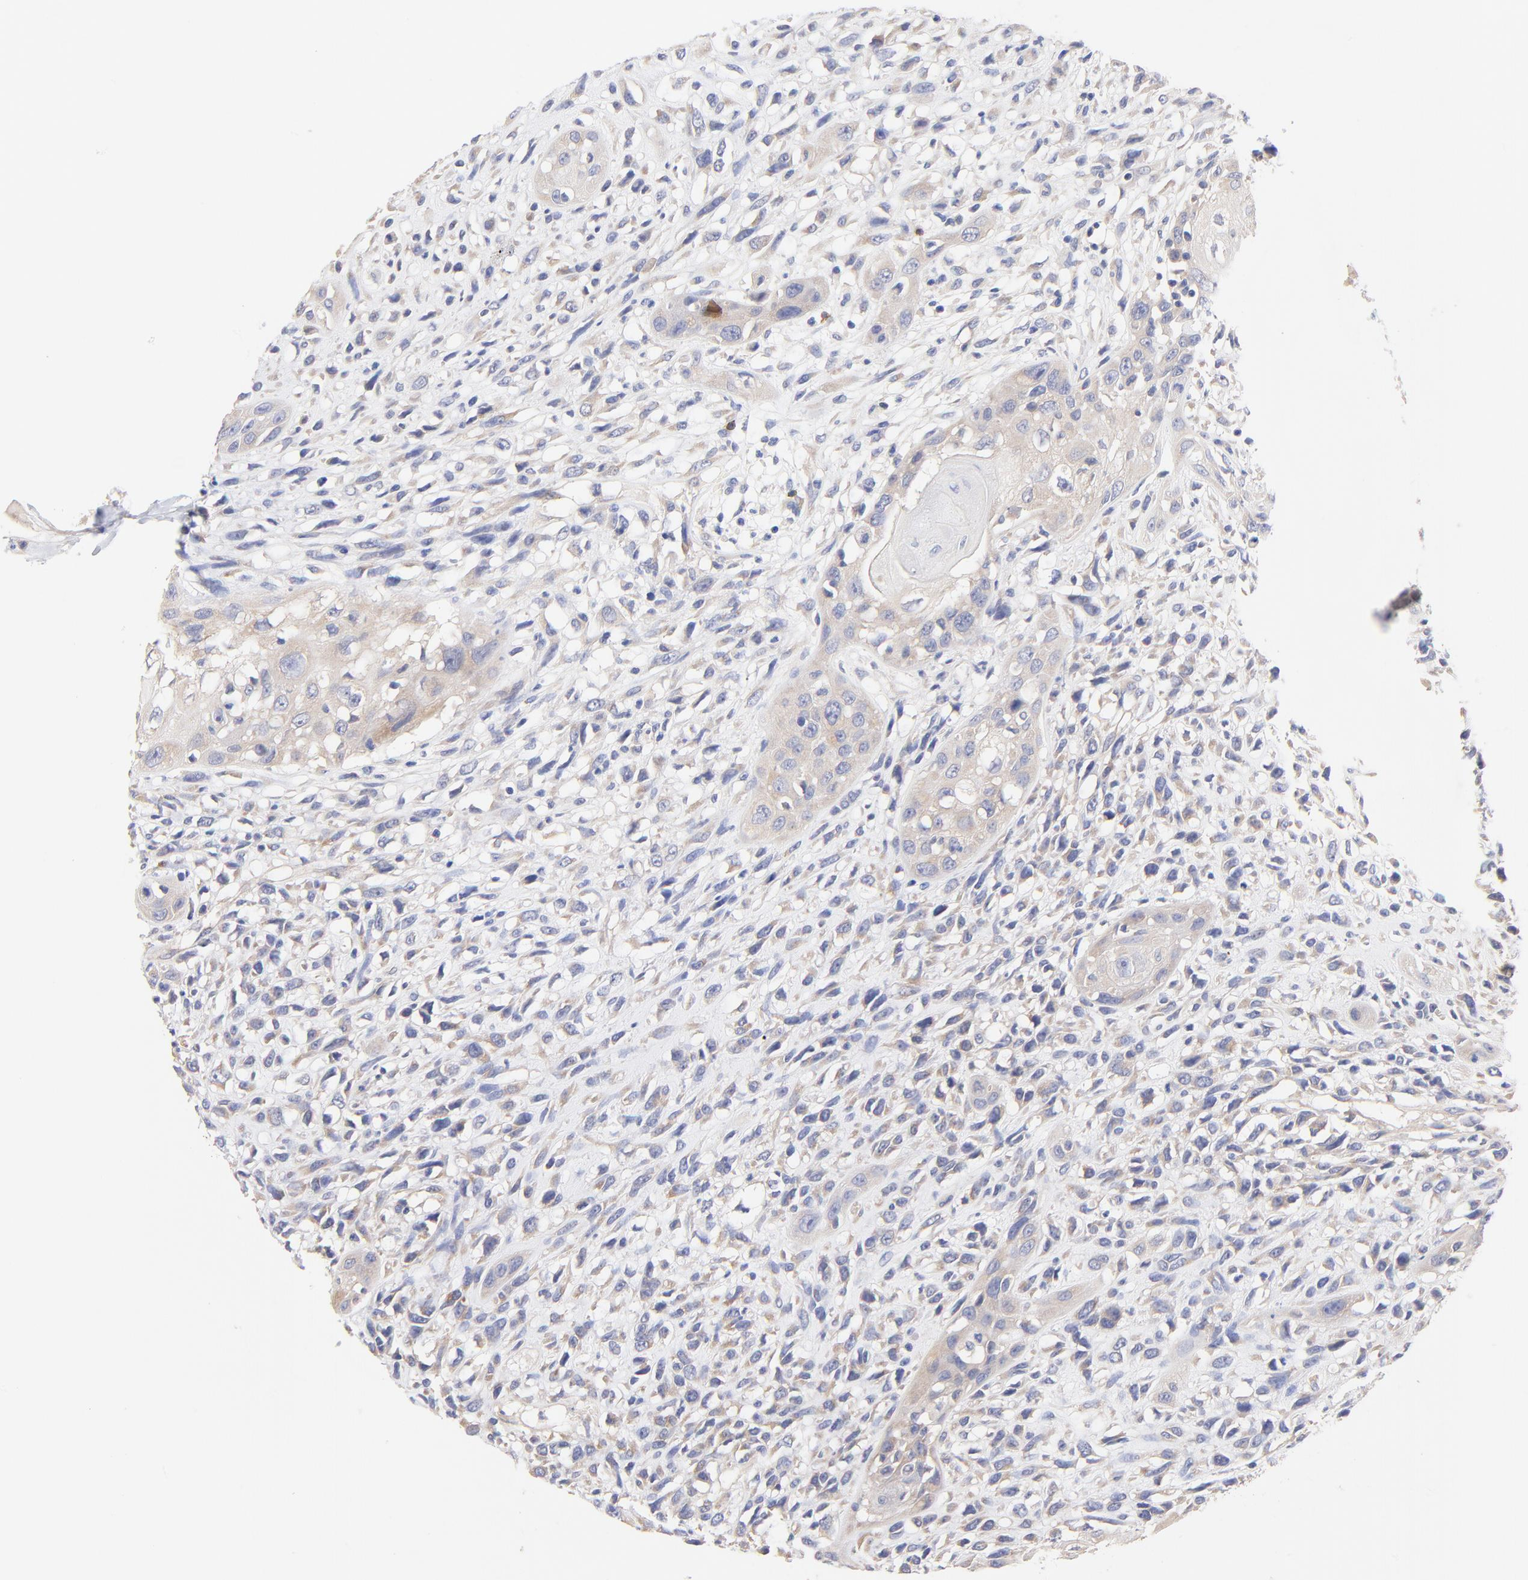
{"staining": {"intensity": "weak", "quantity": ">75%", "location": "cytoplasmic/membranous"}, "tissue": "head and neck cancer", "cell_type": "Tumor cells", "image_type": "cancer", "snomed": [{"axis": "morphology", "description": "Necrosis, NOS"}, {"axis": "morphology", "description": "Neoplasm, malignant, NOS"}, {"axis": "topography", "description": "Salivary gland"}, {"axis": "topography", "description": "Head-Neck"}], "caption": "Neoplasm (malignant) (head and neck) stained for a protein displays weak cytoplasmic/membranous positivity in tumor cells.", "gene": "TNFRSF13C", "patient": {"sex": "male", "age": 43}}